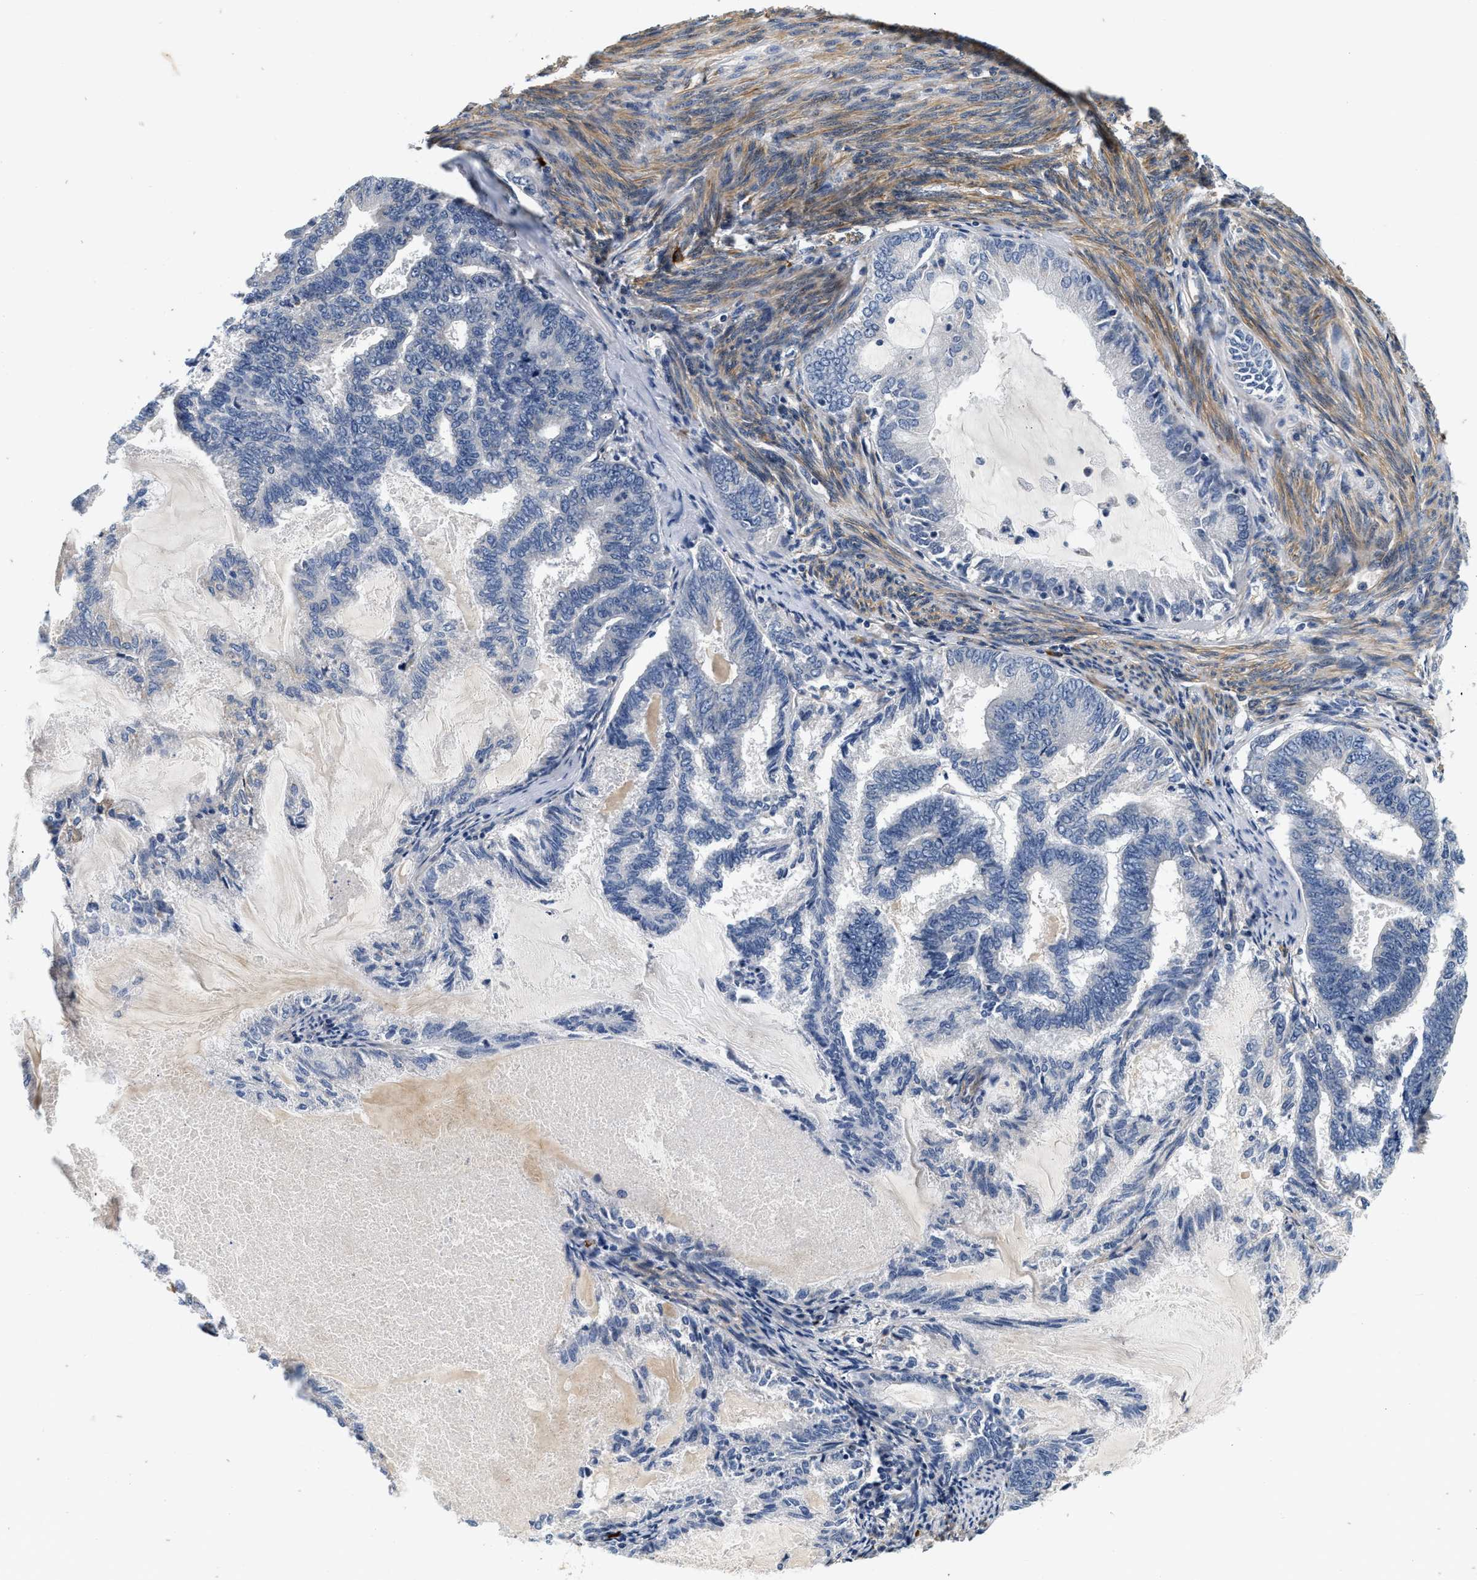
{"staining": {"intensity": "negative", "quantity": "none", "location": "none"}, "tissue": "endometrial cancer", "cell_type": "Tumor cells", "image_type": "cancer", "snomed": [{"axis": "morphology", "description": "Adenocarcinoma, NOS"}, {"axis": "topography", "description": "Endometrium"}], "caption": "Immunohistochemistry histopathology image of human endometrial cancer stained for a protein (brown), which demonstrates no staining in tumor cells.", "gene": "NME6", "patient": {"sex": "female", "age": 86}}